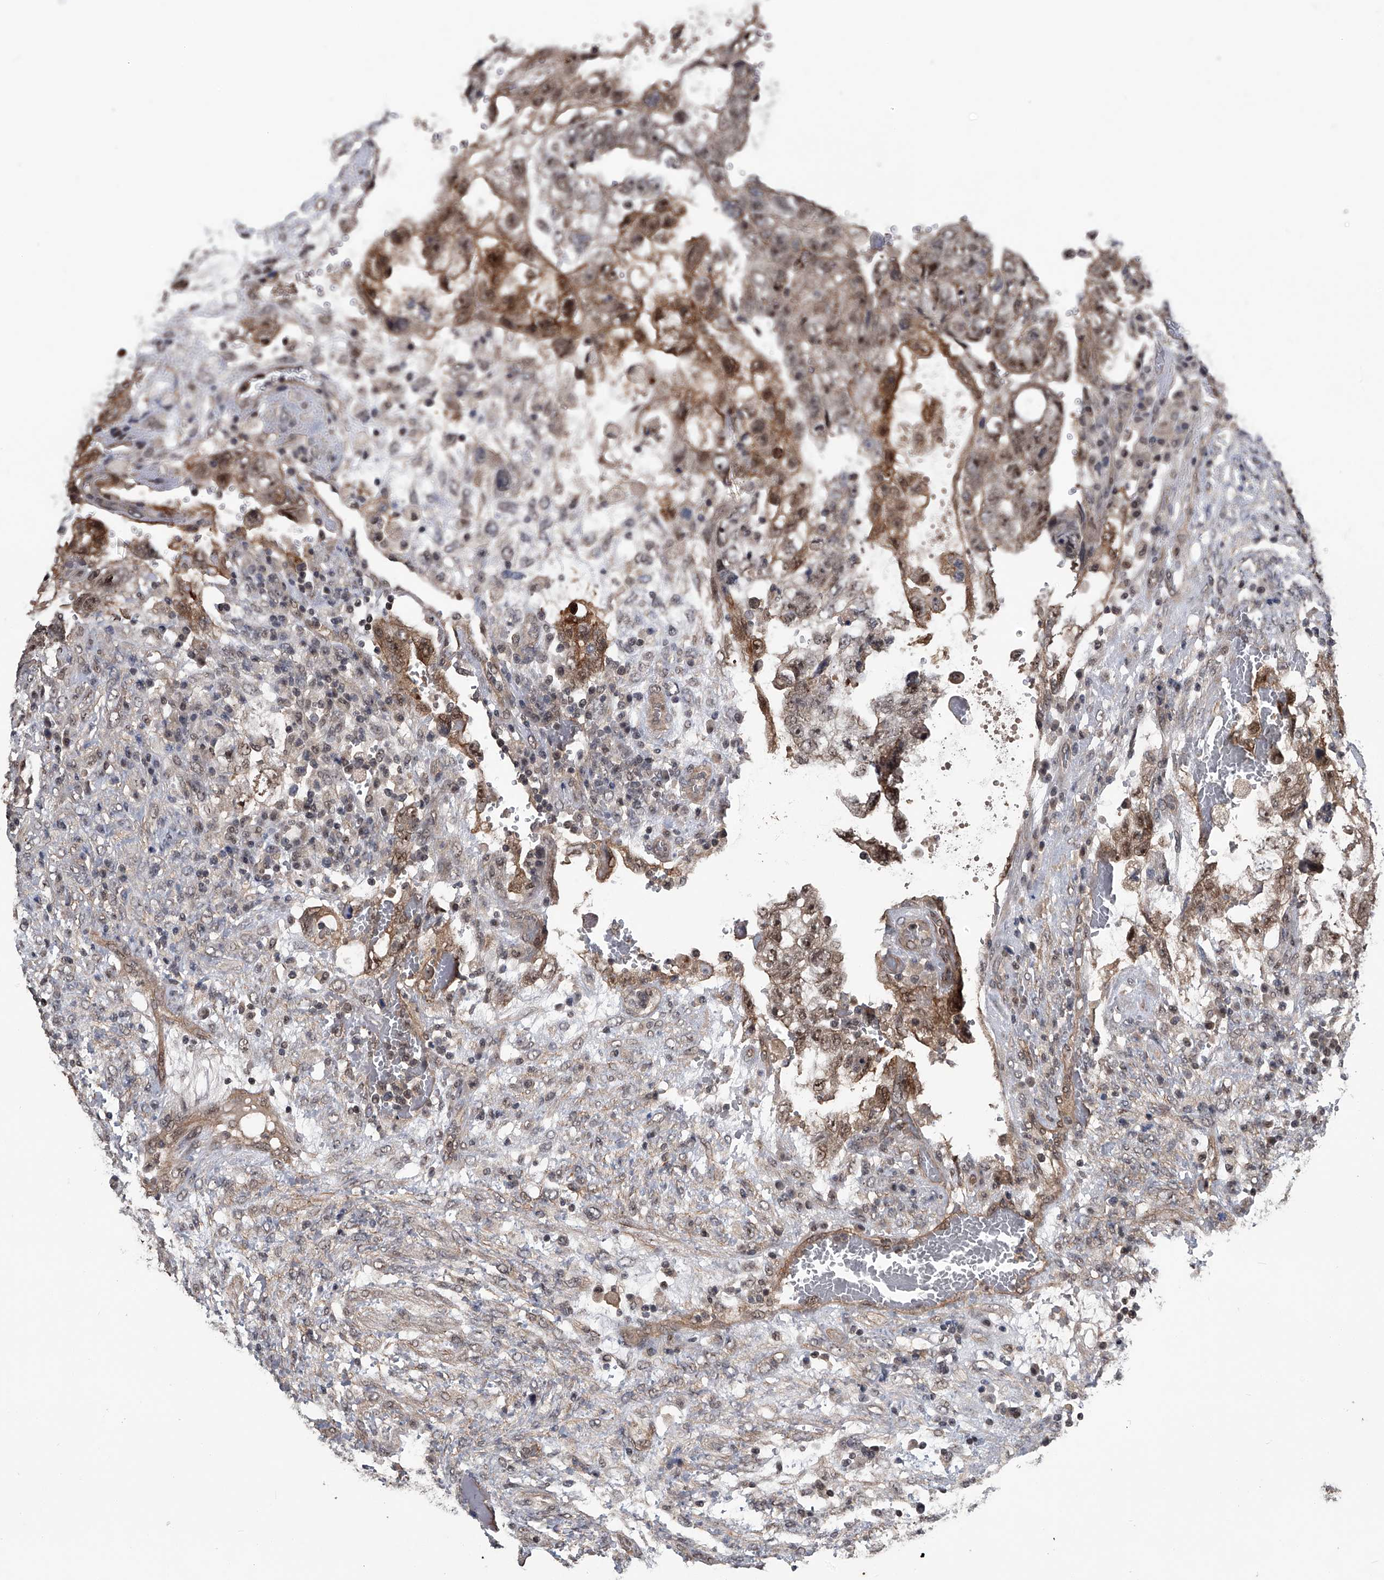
{"staining": {"intensity": "moderate", "quantity": "25%-75%", "location": "cytoplasmic/membranous,nuclear"}, "tissue": "testis cancer", "cell_type": "Tumor cells", "image_type": "cancer", "snomed": [{"axis": "morphology", "description": "Carcinoma, Embryonal, NOS"}, {"axis": "topography", "description": "Testis"}], "caption": "This histopathology image reveals immunohistochemistry staining of testis cancer, with medium moderate cytoplasmic/membranous and nuclear expression in approximately 25%-75% of tumor cells.", "gene": "SLC12A8", "patient": {"sex": "male", "age": 36}}